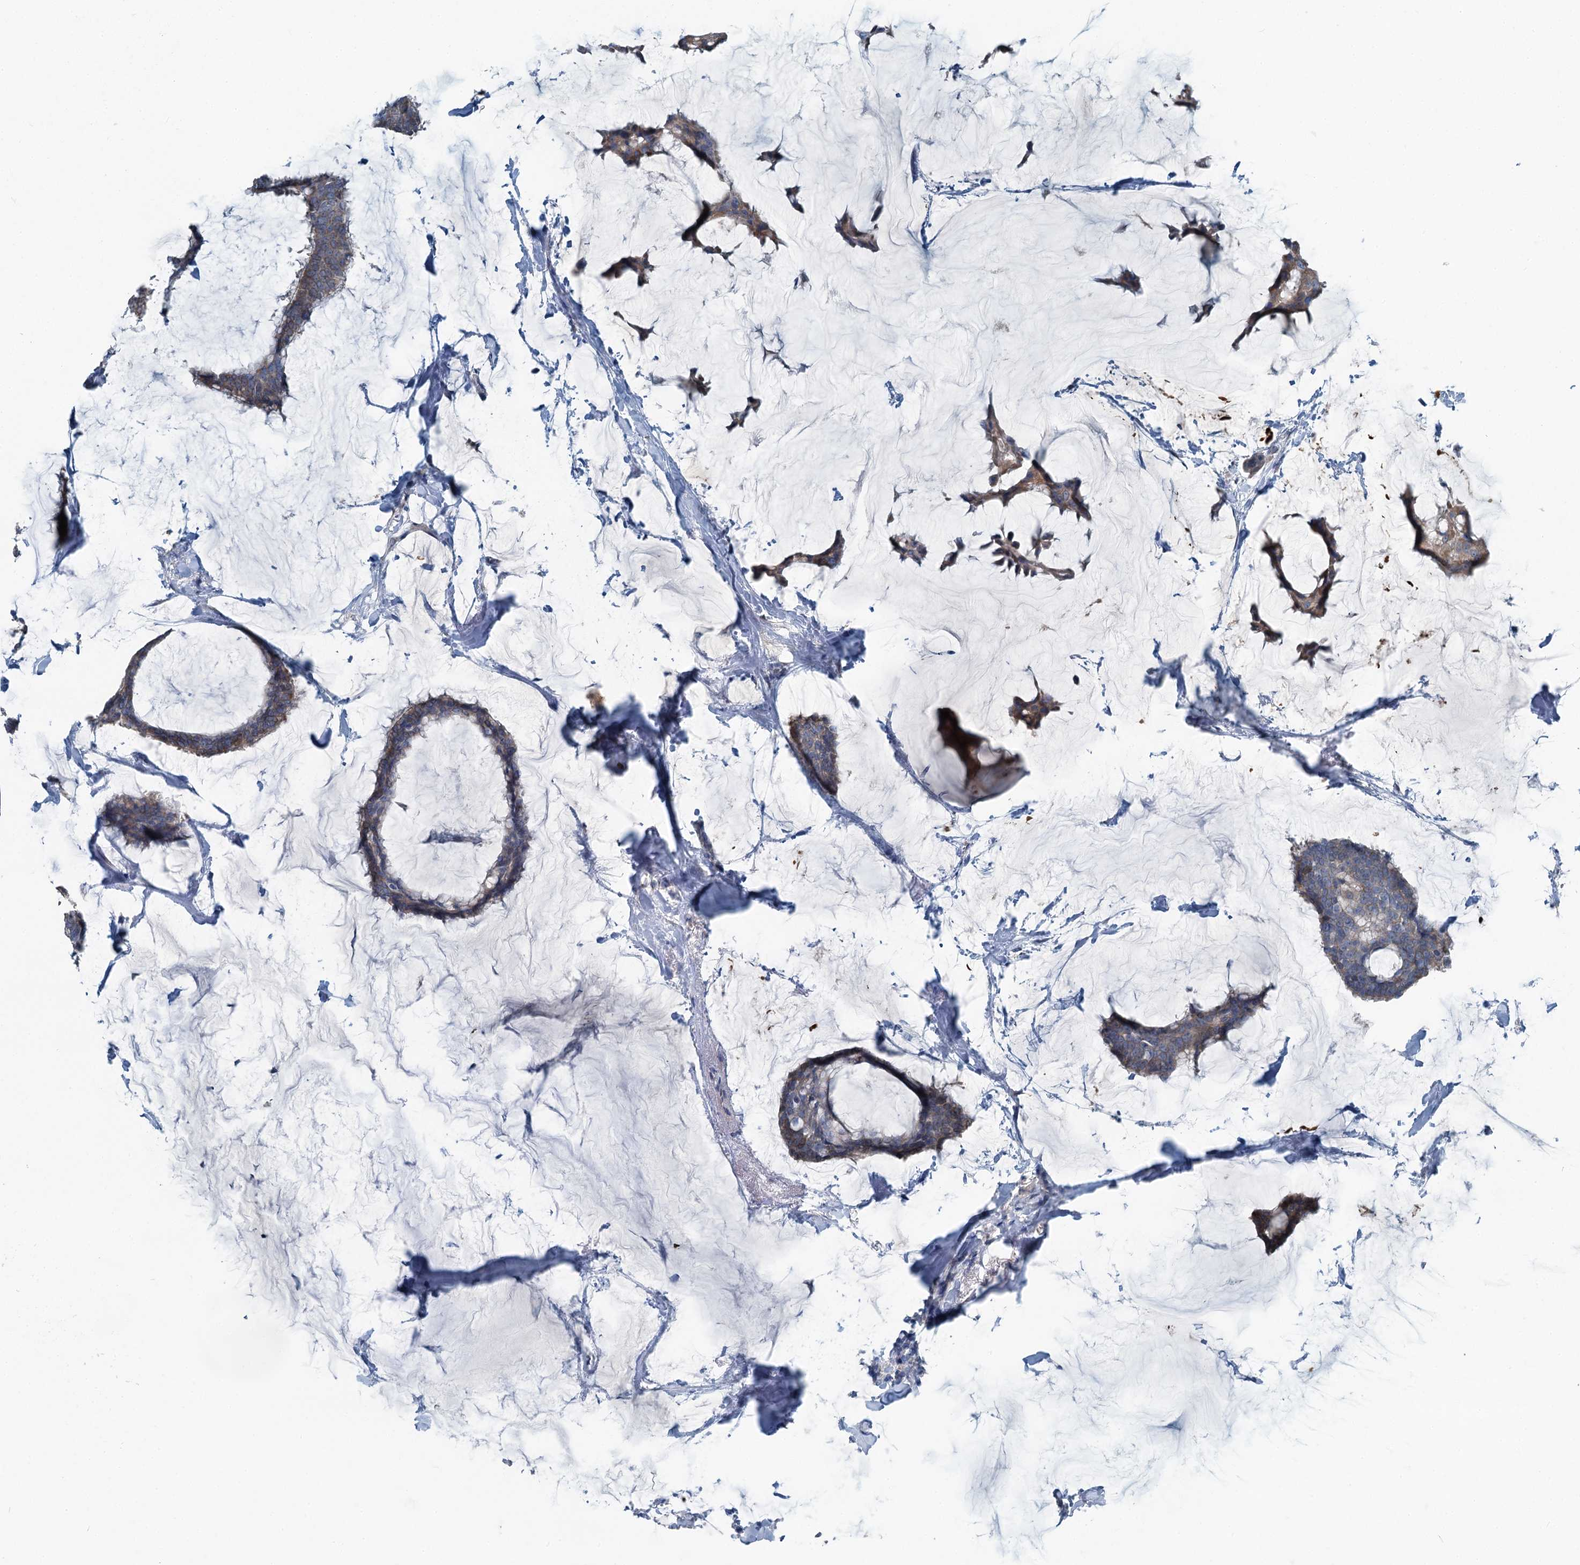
{"staining": {"intensity": "weak", "quantity": ">75%", "location": "cytoplasmic/membranous"}, "tissue": "breast cancer", "cell_type": "Tumor cells", "image_type": "cancer", "snomed": [{"axis": "morphology", "description": "Duct carcinoma"}, {"axis": "topography", "description": "Breast"}], "caption": "Breast invasive ductal carcinoma was stained to show a protein in brown. There is low levels of weak cytoplasmic/membranous expression in approximately >75% of tumor cells. (DAB IHC with brightfield microscopy, high magnification).", "gene": "C6orf120", "patient": {"sex": "female", "age": 93}}